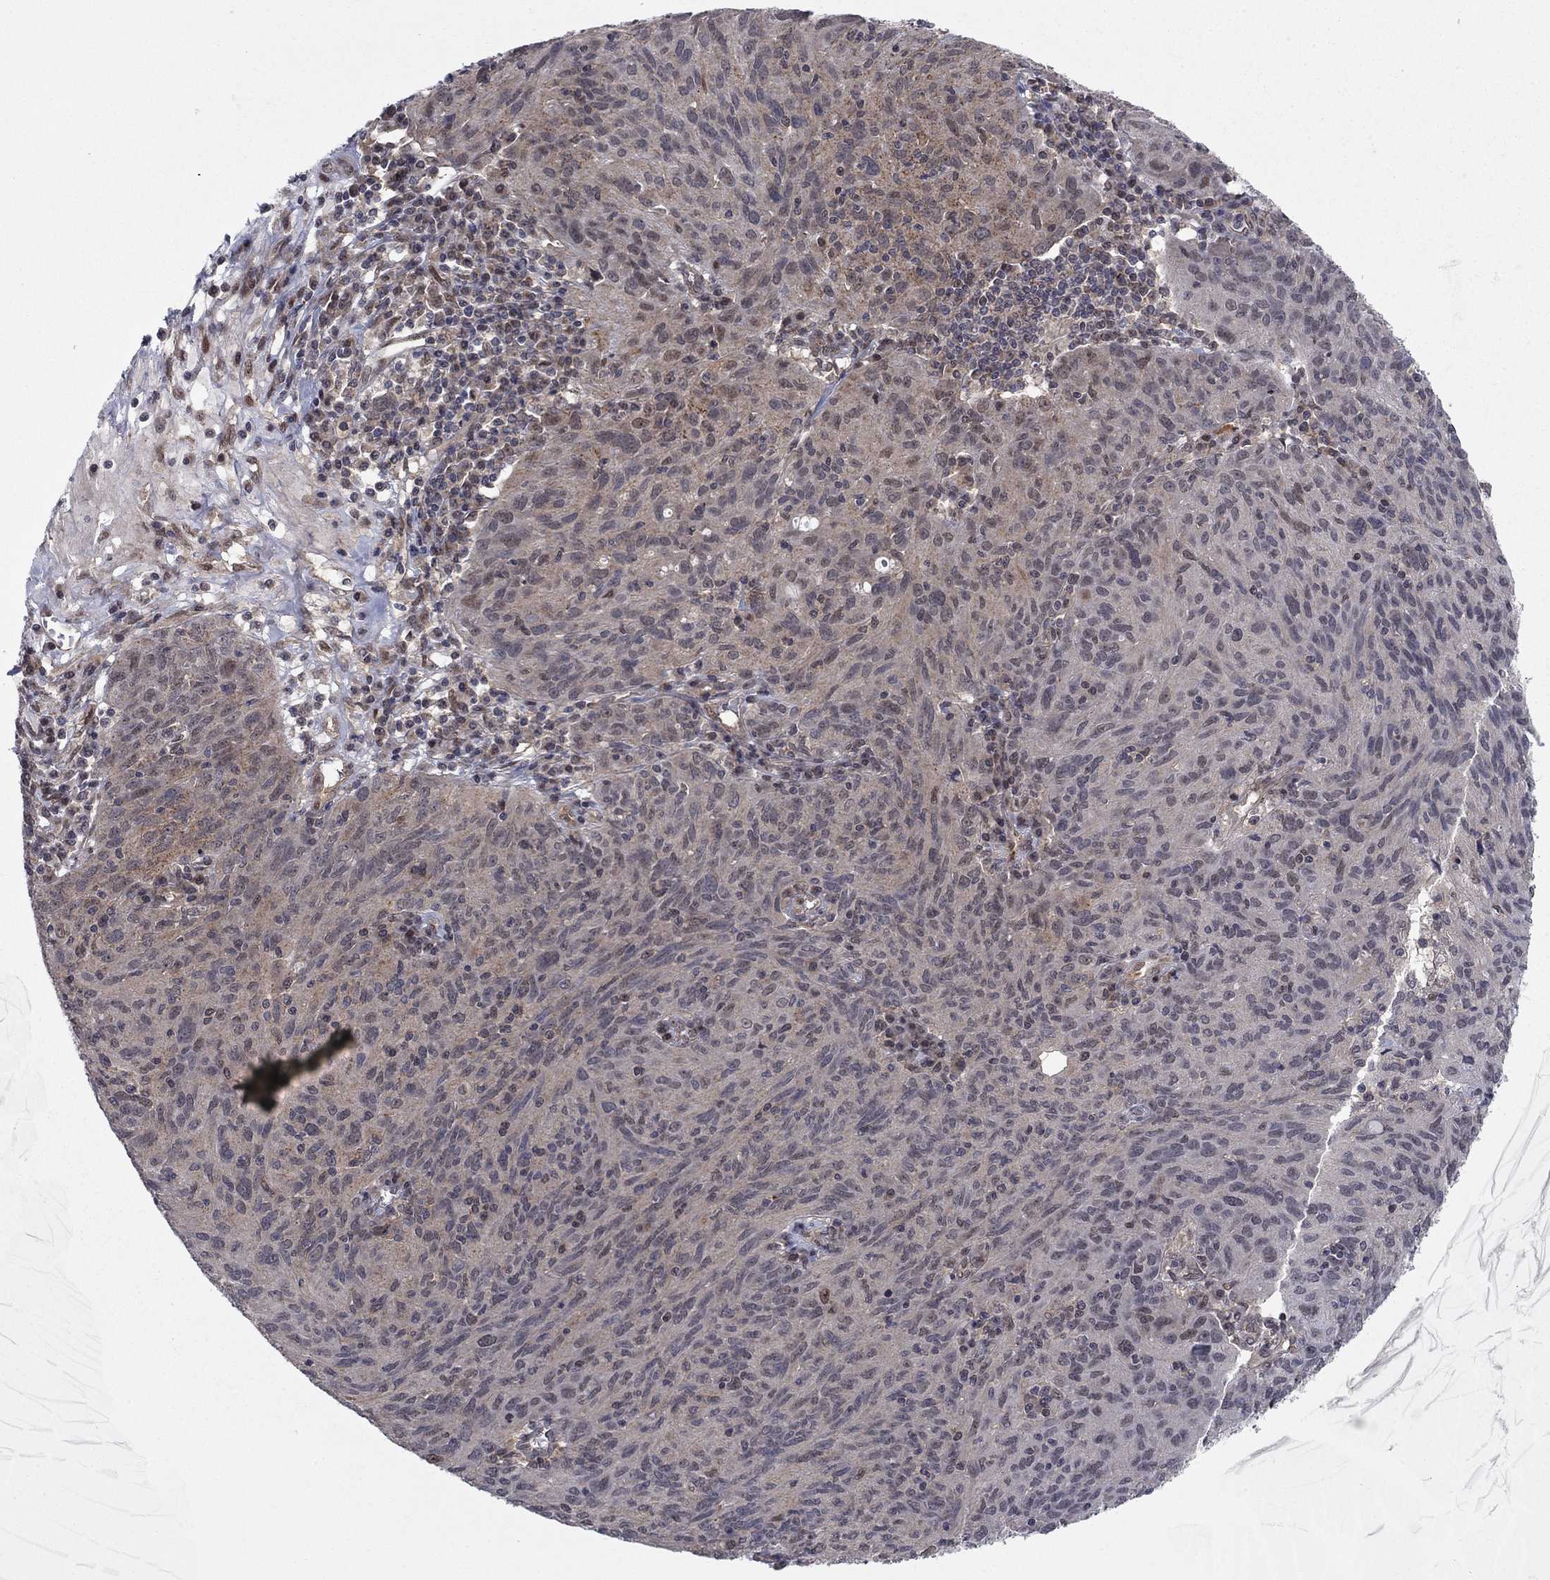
{"staining": {"intensity": "negative", "quantity": "none", "location": "none"}, "tissue": "ovarian cancer", "cell_type": "Tumor cells", "image_type": "cancer", "snomed": [{"axis": "morphology", "description": "Carcinoma, endometroid"}, {"axis": "topography", "description": "Ovary"}], "caption": "Tumor cells are negative for brown protein staining in ovarian cancer (endometroid carcinoma).", "gene": "PSMC1", "patient": {"sex": "female", "age": 50}}